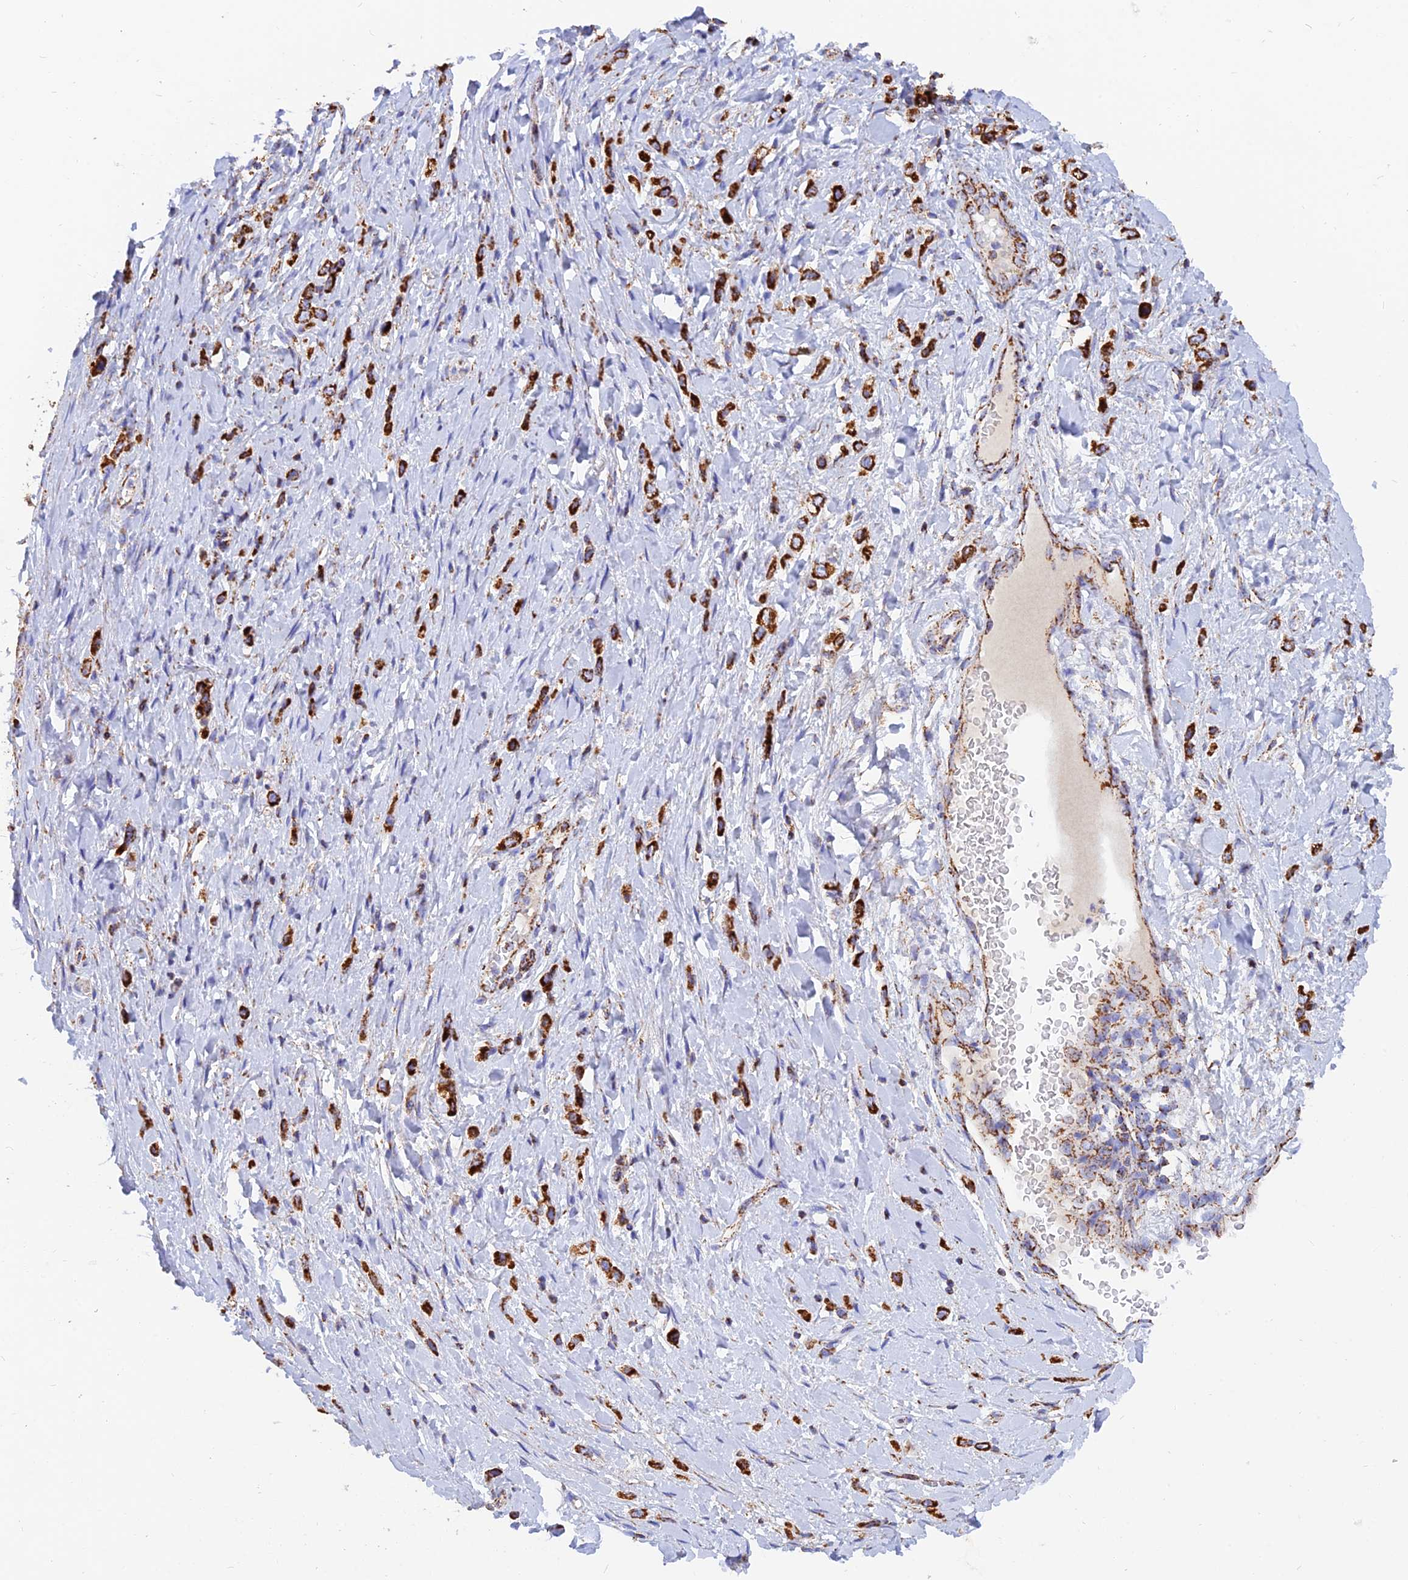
{"staining": {"intensity": "strong", "quantity": ">75%", "location": "cytoplasmic/membranous"}, "tissue": "stomach cancer", "cell_type": "Tumor cells", "image_type": "cancer", "snomed": [{"axis": "morphology", "description": "Adenocarcinoma, NOS"}, {"axis": "topography", "description": "Stomach"}], "caption": "An immunohistochemistry (IHC) photomicrograph of neoplastic tissue is shown. Protein staining in brown highlights strong cytoplasmic/membranous positivity in stomach adenocarcinoma within tumor cells.", "gene": "NDUFB6", "patient": {"sex": "female", "age": 65}}